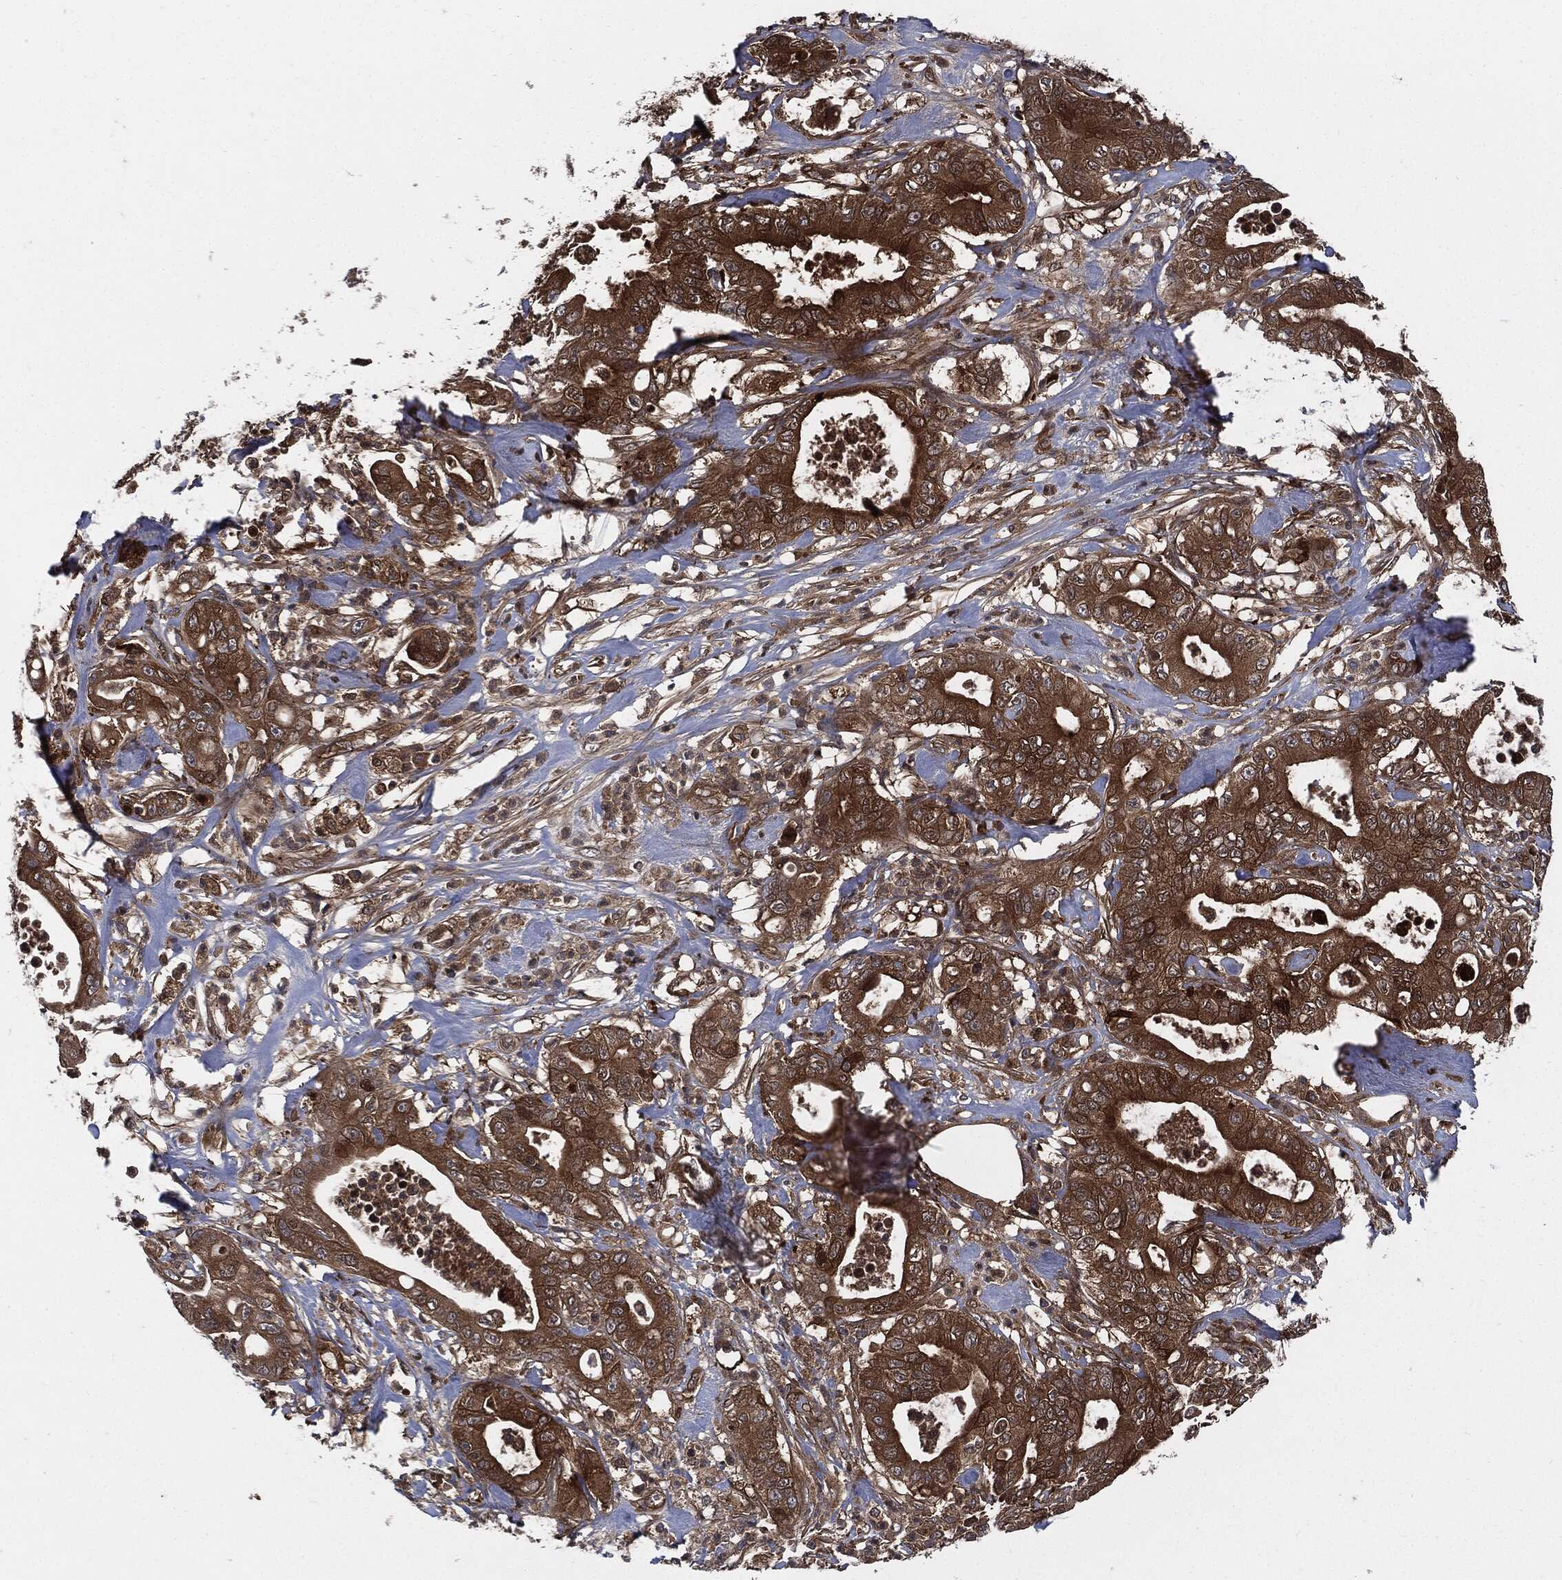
{"staining": {"intensity": "strong", "quantity": ">75%", "location": "cytoplasmic/membranous"}, "tissue": "pancreatic cancer", "cell_type": "Tumor cells", "image_type": "cancer", "snomed": [{"axis": "morphology", "description": "Adenocarcinoma, NOS"}, {"axis": "topography", "description": "Pancreas"}], "caption": "A high amount of strong cytoplasmic/membranous positivity is appreciated in about >75% of tumor cells in pancreatic cancer (adenocarcinoma) tissue. Nuclei are stained in blue.", "gene": "XPNPEP1", "patient": {"sex": "male", "age": 71}}